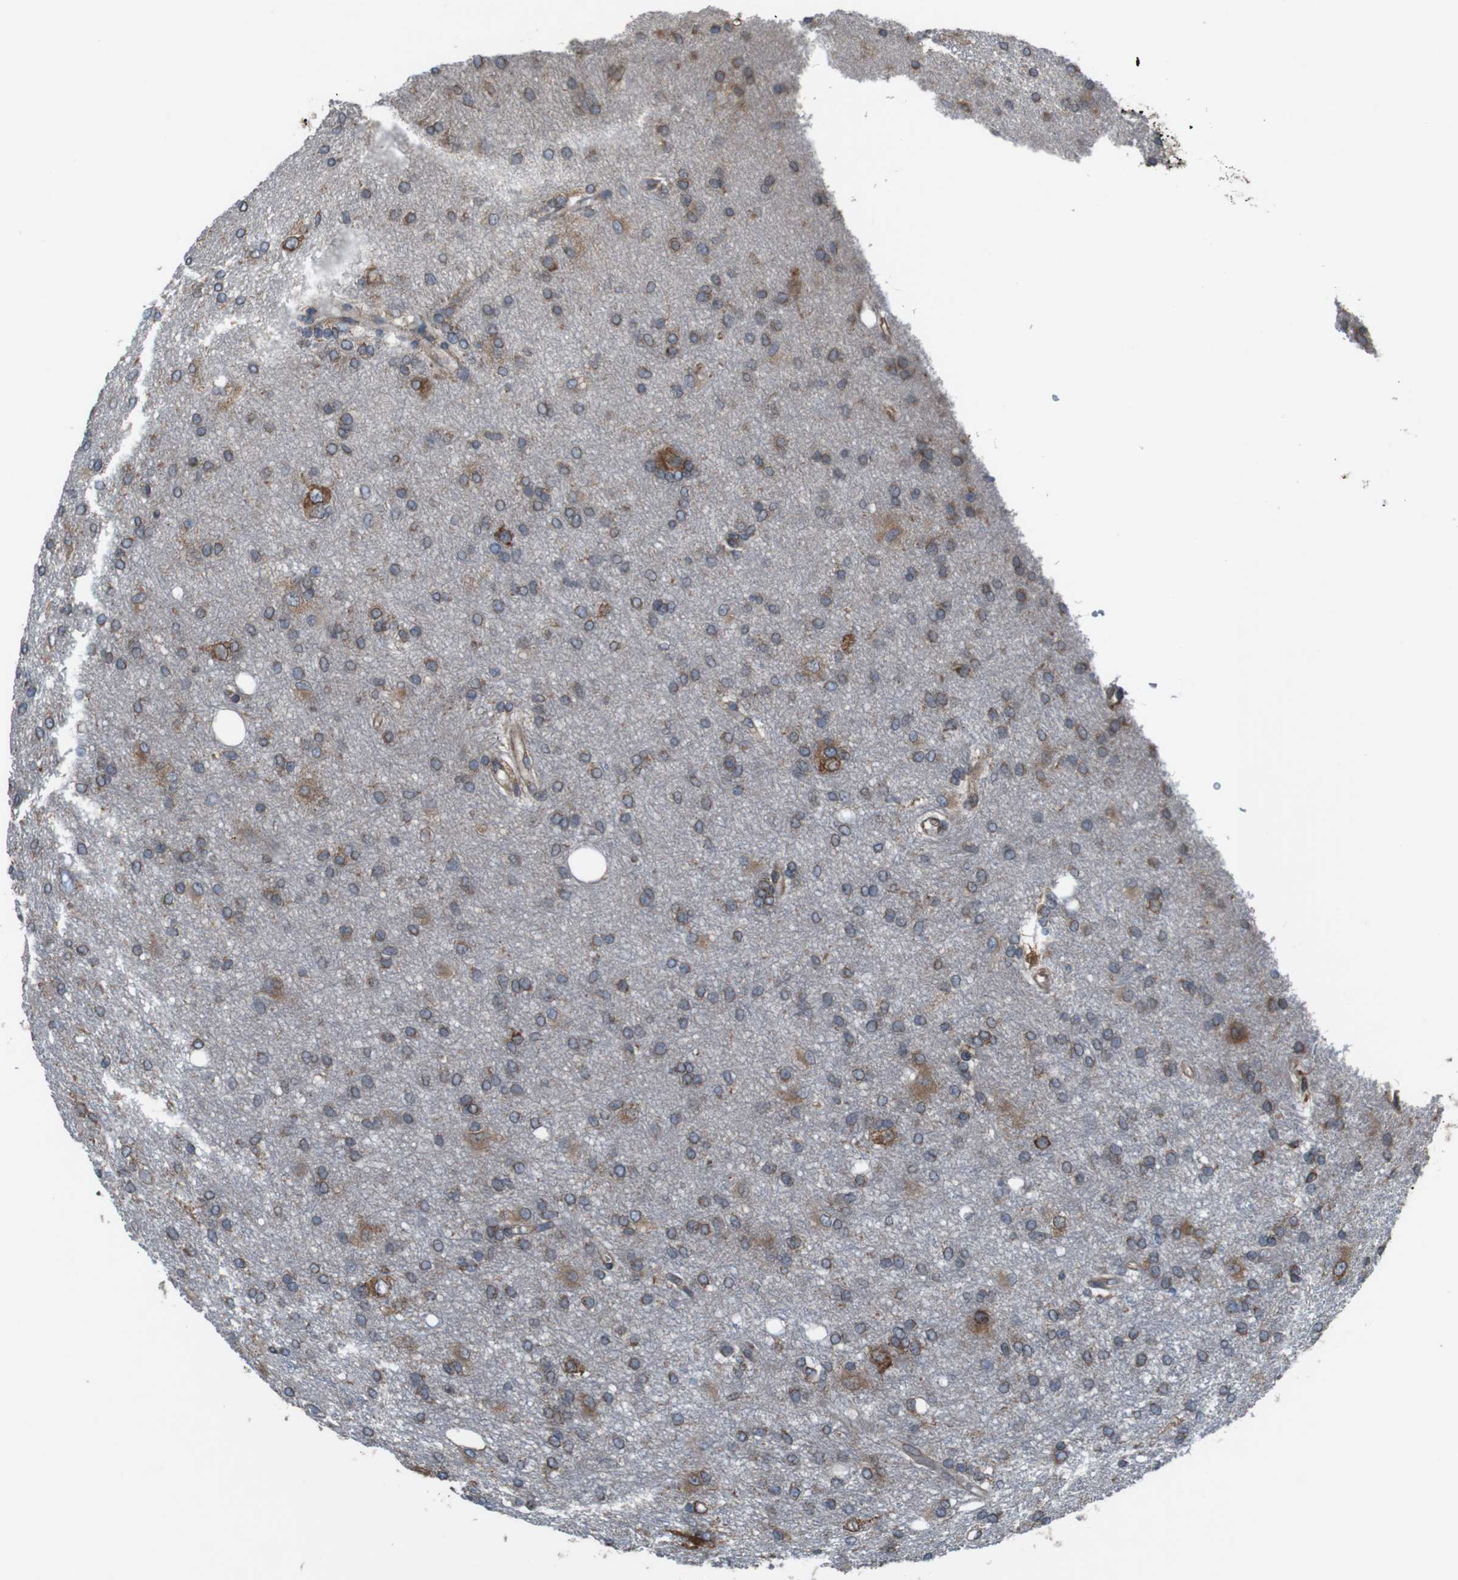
{"staining": {"intensity": "weak", "quantity": "25%-75%", "location": "cytoplasmic/membranous"}, "tissue": "glioma", "cell_type": "Tumor cells", "image_type": "cancer", "snomed": [{"axis": "morphology", "description": "Glioma, malignant, High grade"}, {"axis": "topography", "description": "Brain"}], "caption": "Weak cytoplasmic/membranous staining is seen in approximately 25%-75% of tumor cells in glioma. The protein is stained brown, and the nuclei are stained in blue (DAB IHC with brightfield microscopy, high magnification).", "gene": "UGGT1", "patient": {"sex": "female", "age": 59}}